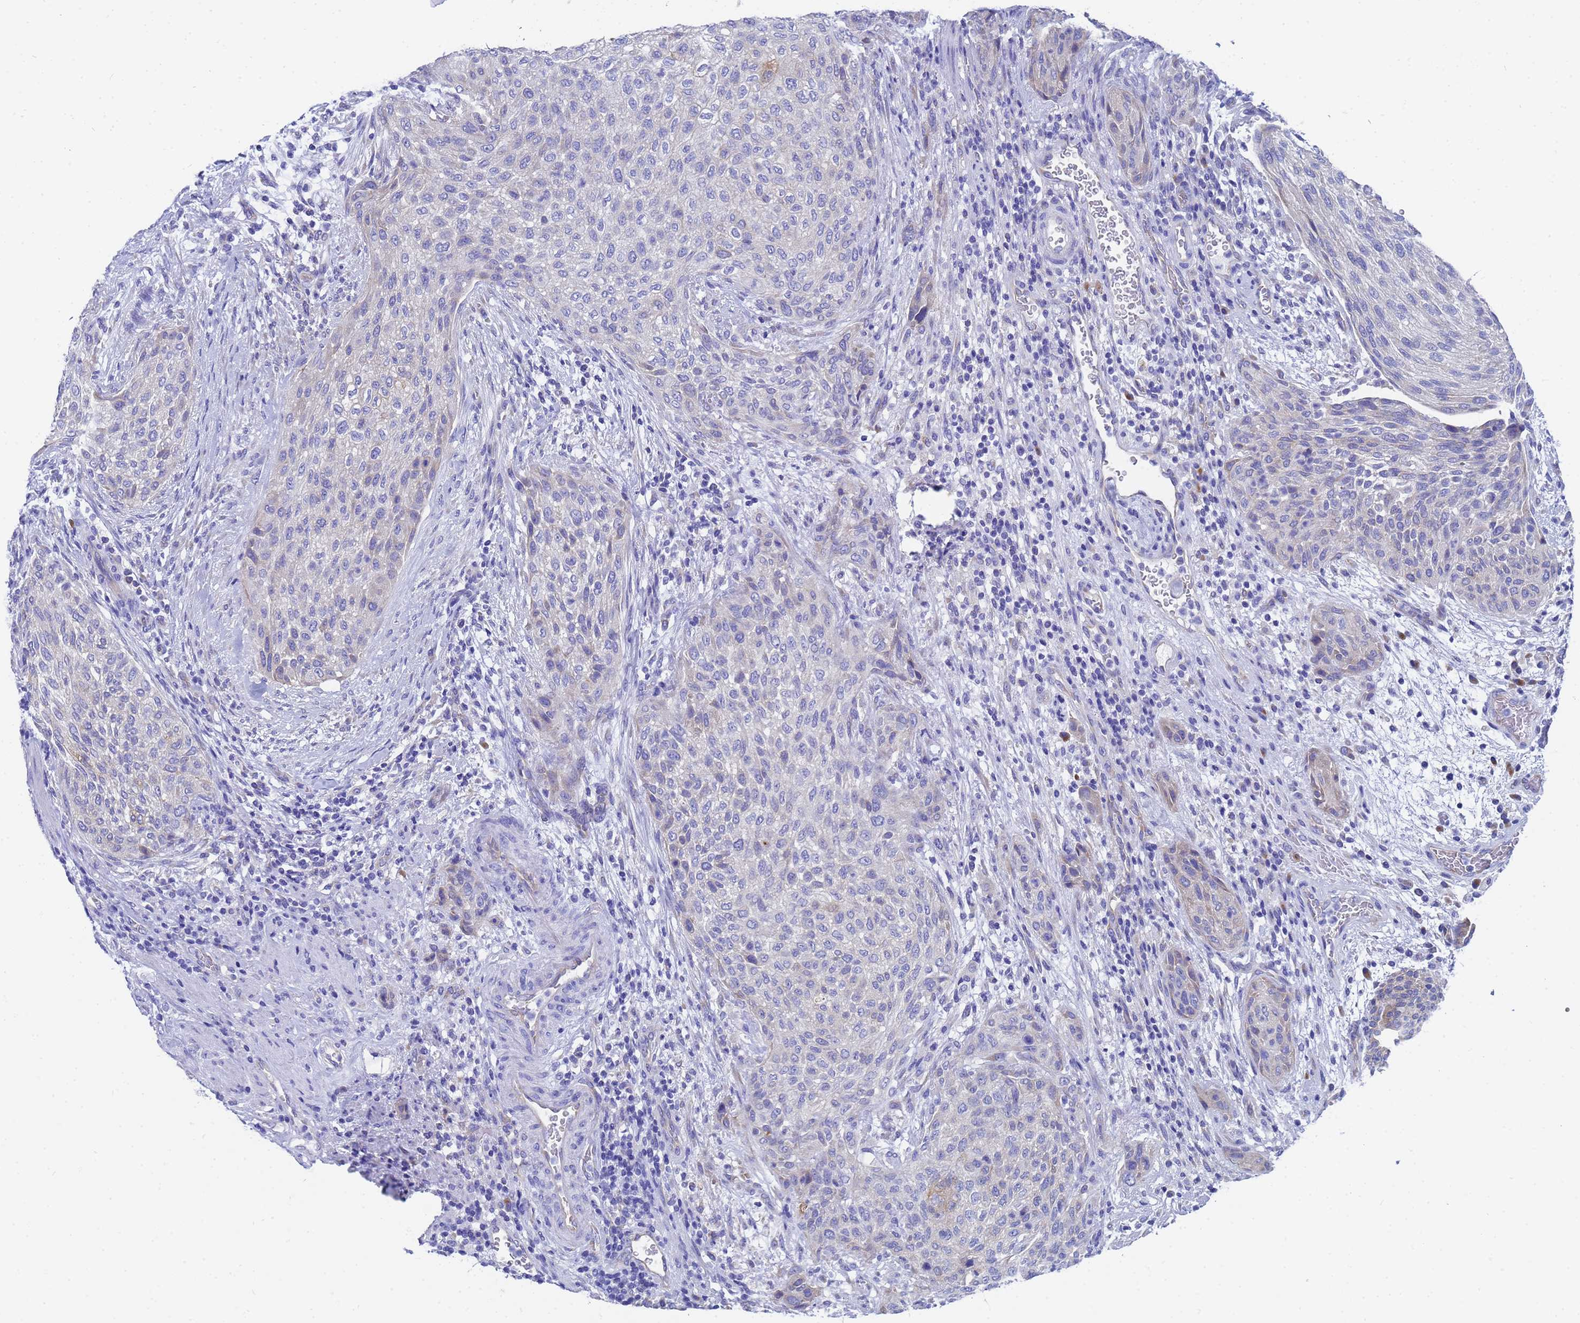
{"staining": {"intensity": "negative", "quantity": "none", "location": "none"}, "tissue": "urothelial cancer", "cell_type": "Tumor cells", "image_type": "cancer", "snomed": [{"axis": "morphology", "description": "Urothelial carcinoma, High grade"}, {"axis": "topography", "description": "Urinary bladder"}], "caption": "The immunohistochemistry micrograph has no significant positivity in tumor cells of high-grade urothelial carcinoma tissue.", "gene": "TM4SF4", "patient": {"sex": "male", "age": 35}}